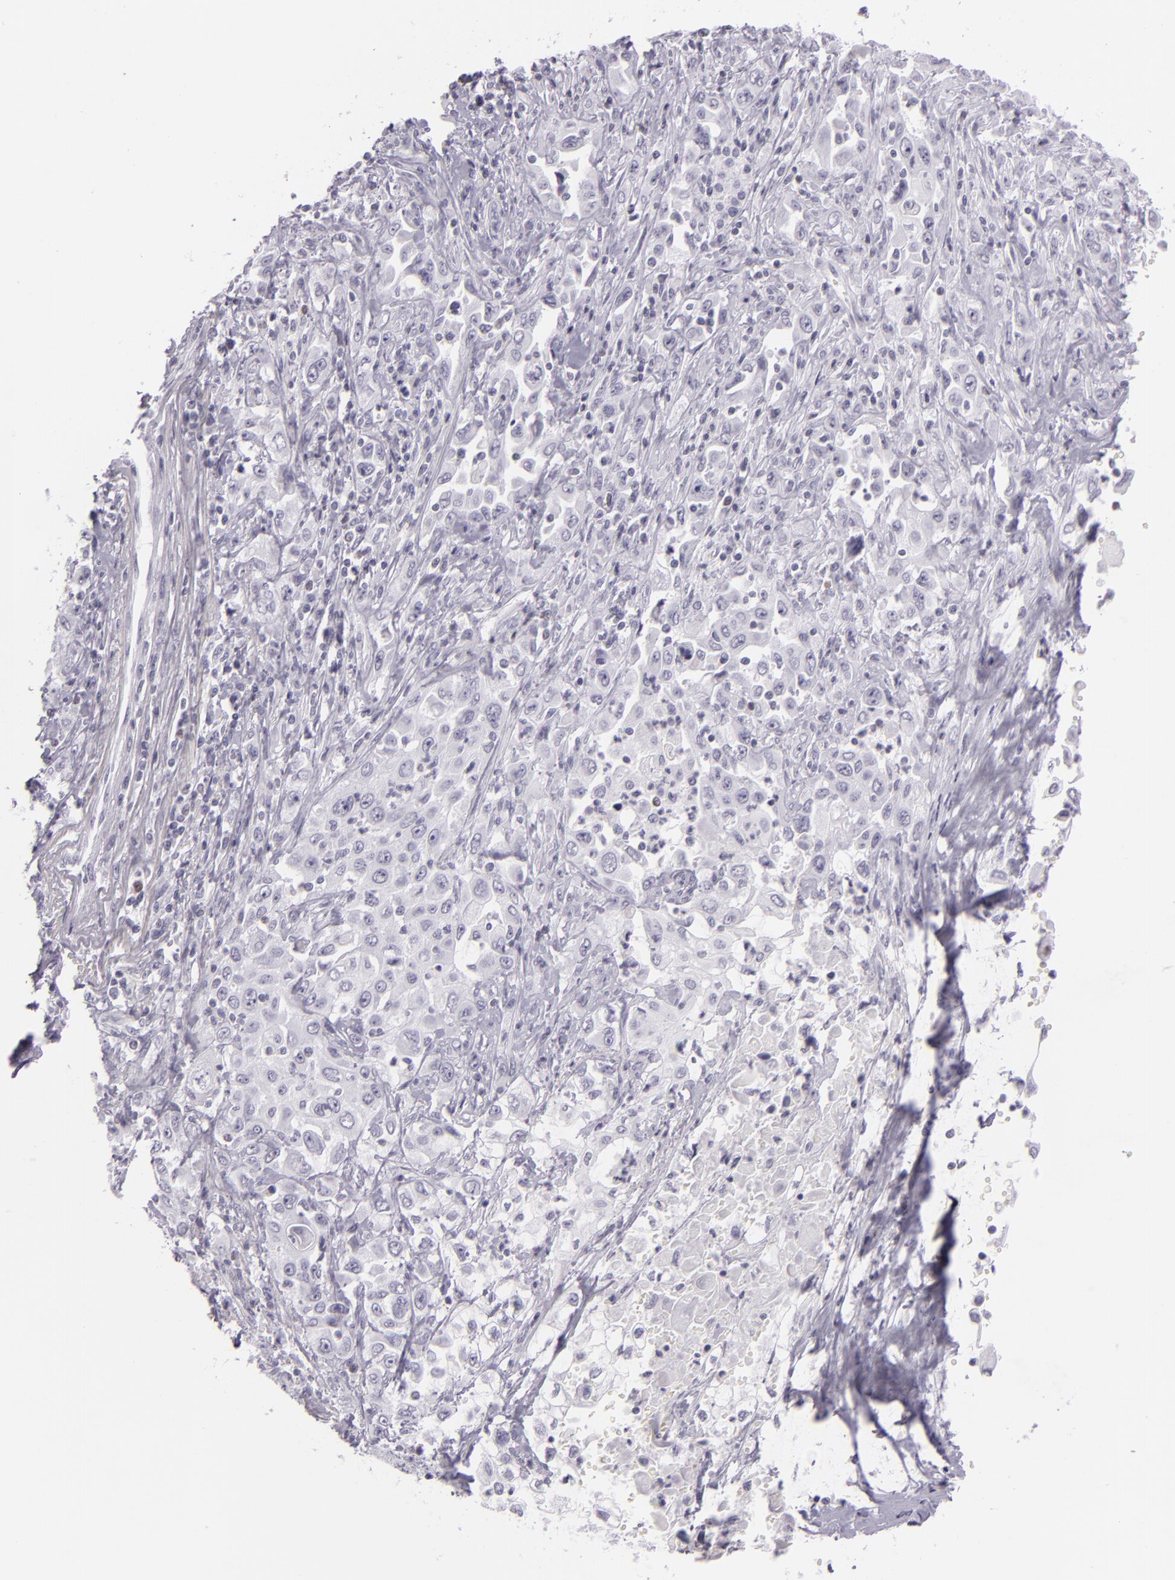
{"staining": {"intensity": "negative", "quantity": "none", "location": "none"}, "tissue": "pancreatic cancer", "cell_type": "Tumor cells", "image_type": "cancer", "snomed": [{"axis": "morphology", "description": "Adenocarcinoma, NOS"}, {"axis": "topography", "description": "Pancreas"}], "caption": "IHC of human pancreatic cancer shows no expression in tumor cells.", "gene": "MCM3", "patient": {"sex": "male", "age": 70}}